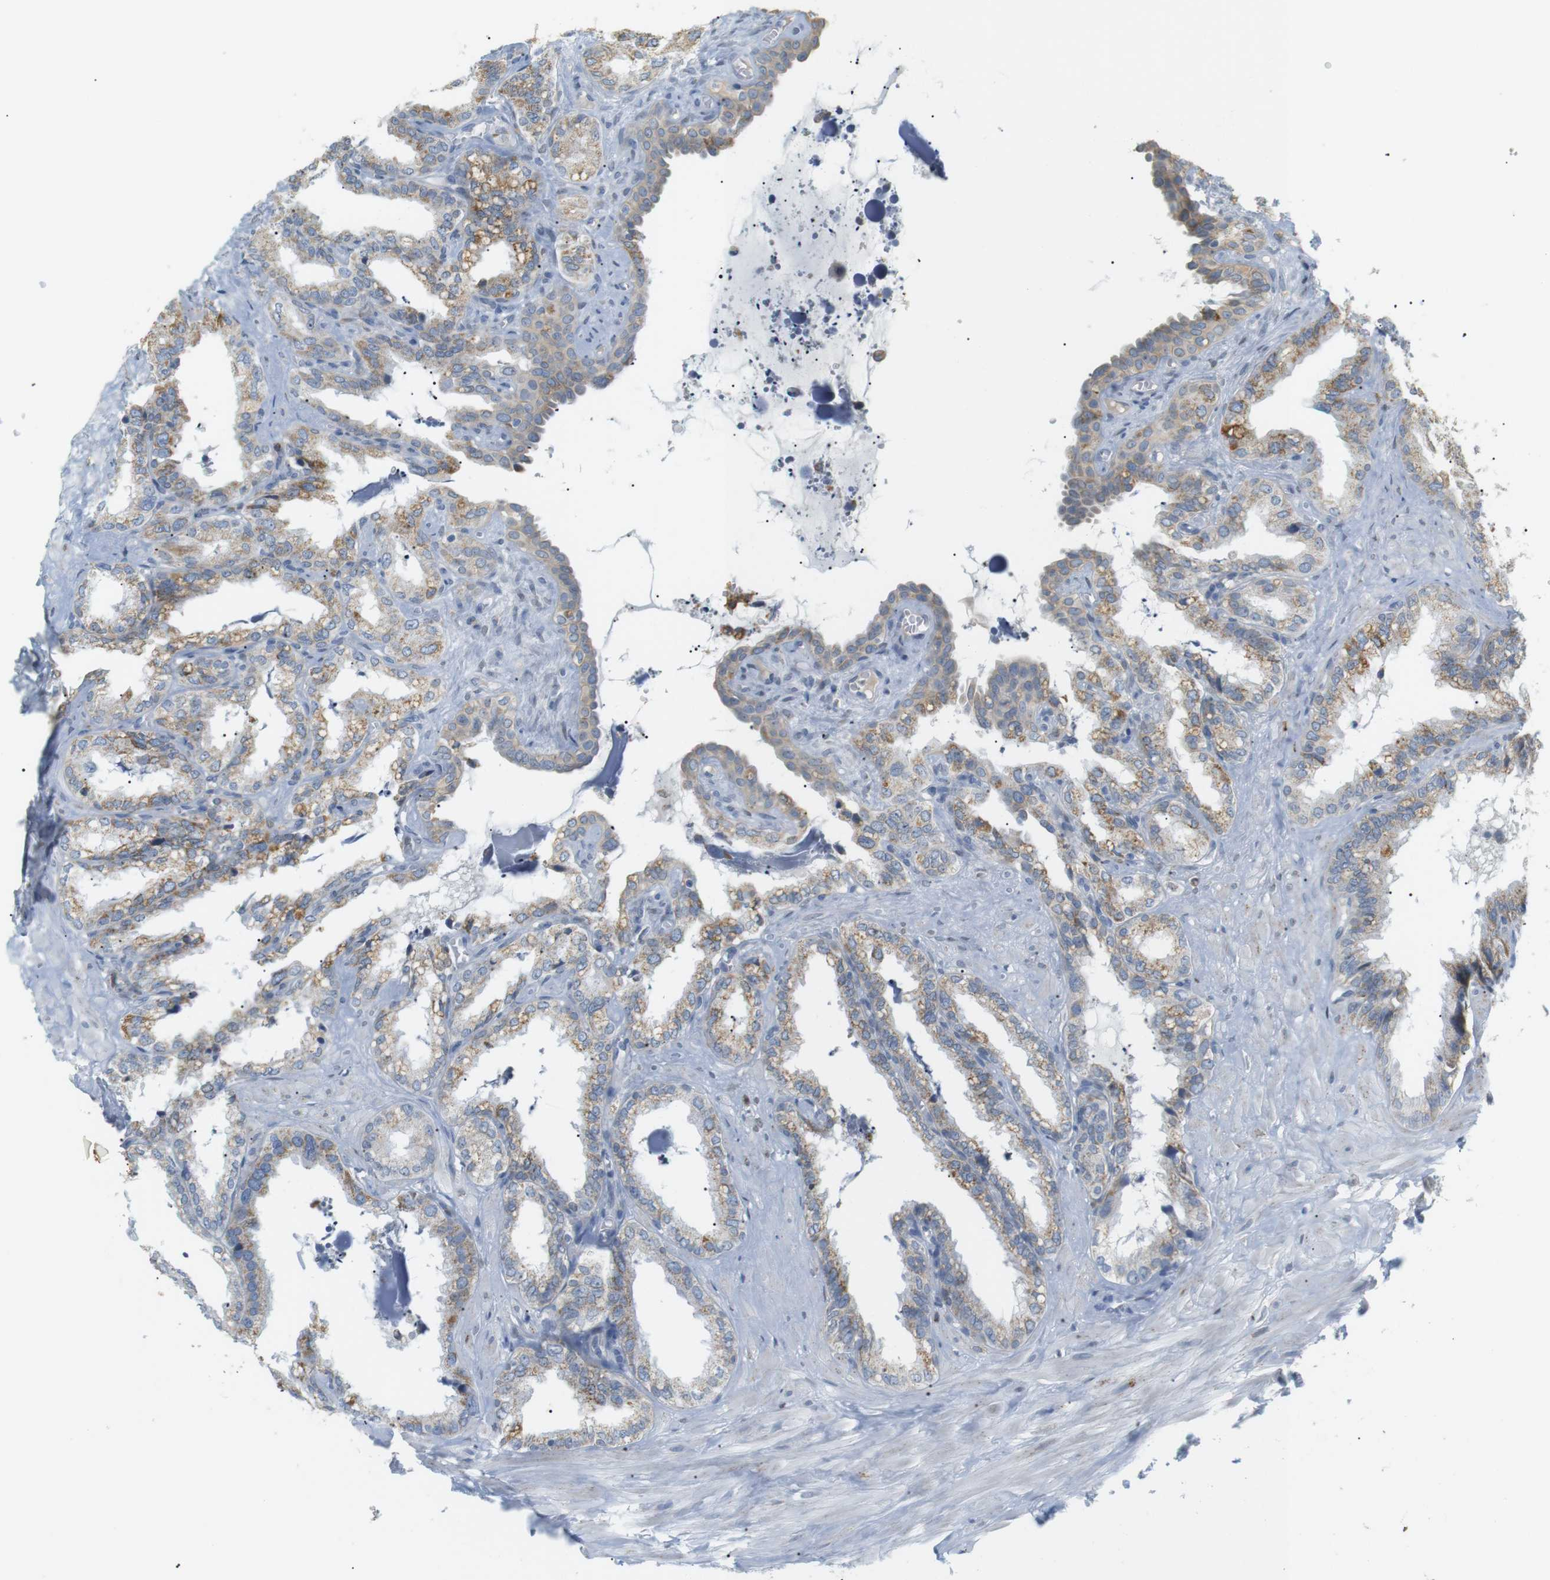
{"staining": {"intensity": "moderate", "quantity": "25%-75%", "location": "cytoplasmic/membranous"}, "tissue": "seminal vesicle", "cell_type": "Glandular cells", "image_type": "normal", "snomed": [{"axis": "morphology", "description": "Normal tissue, NOS"}, {"axis": "topography", "description": "Seminal veicle"}], "caption": "Brown immunohistochemical staining in normal human seminal vesicle reveals moderate cytoplasmic/membranous positivity in about 25%-75% of glandular cells.", "gene": "CD300E", "patient": {"sex": "male", "age": 64}}